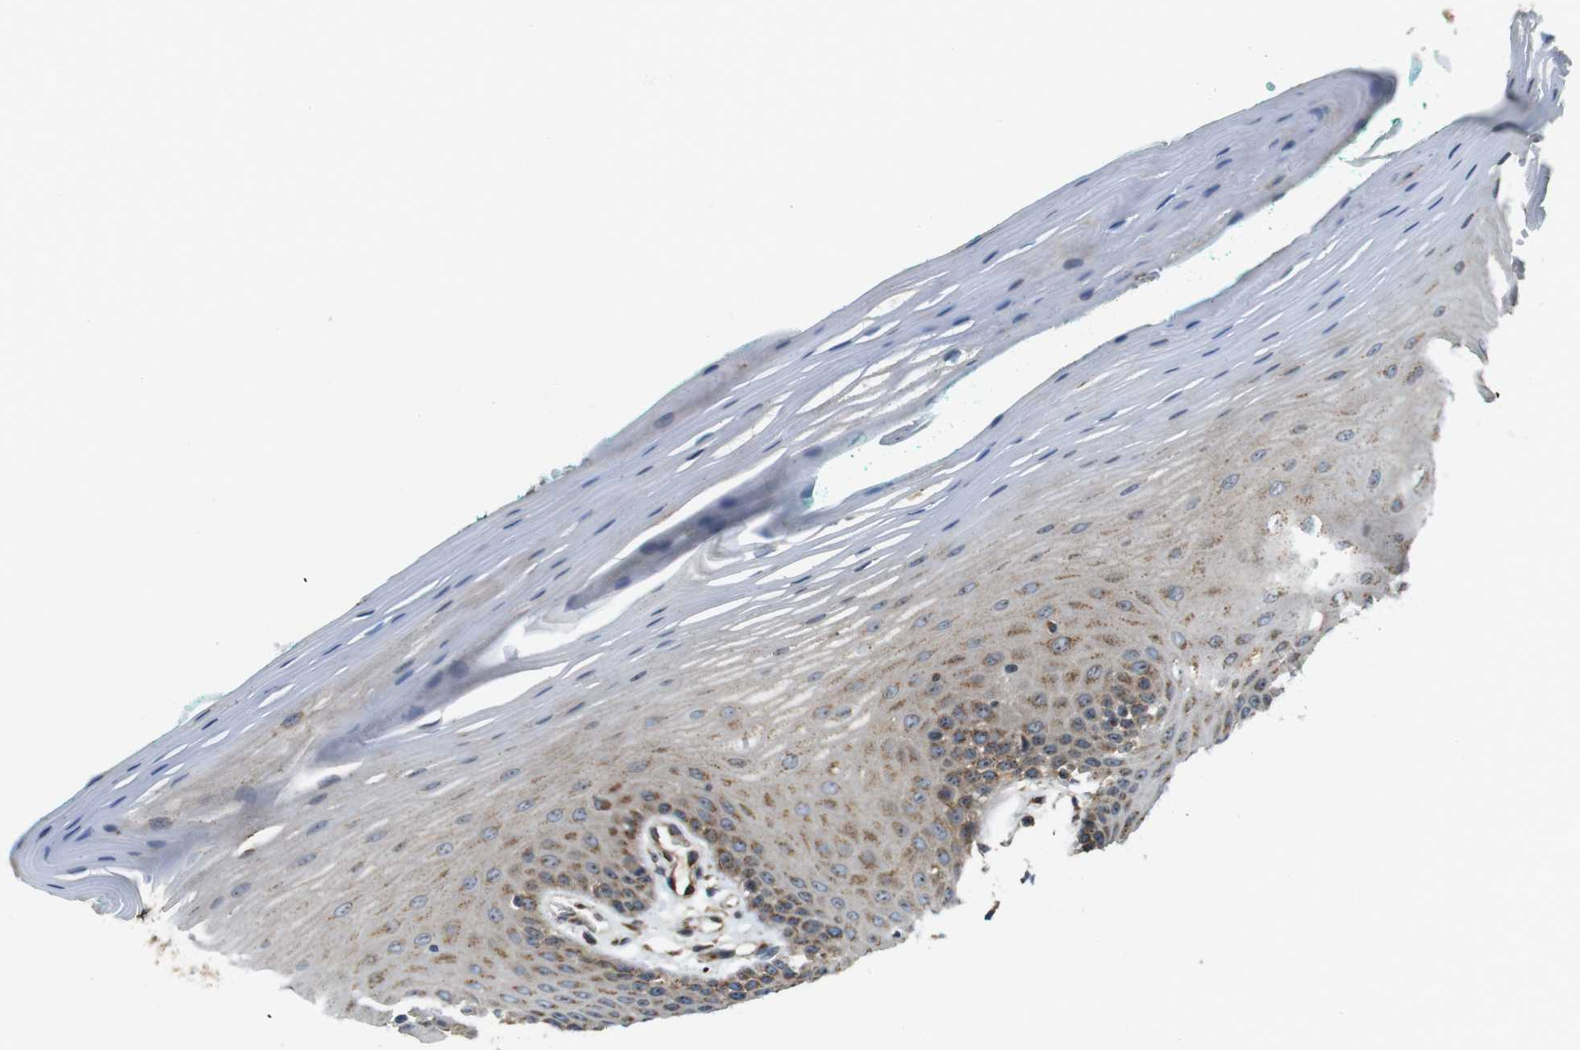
{"staining": {"intensity": "moderate", "quantity": "<25%", "location": "cytoplasmic/membranous"}, "tissue": "oral mucosa", "cell_type": "Squamous epithelial cells", "image_type": "normal", "snomed": [{"axis": "morphology", "description": "Normal tissue, NOS"}, {"axis": "topography", "description": "Skeletal muscle"}, {"axis": "topography", "description": "Oral tissue"}], "caption": "This micrograph shows immunohistochemistry staining of unremarkable human oral mucosa, with low moderate cytoplasmic/membranous staining in about <25% of squamous epithelial cells.", "gene": "TMEM143", "patient": {"sex": "male", "age": 58}}